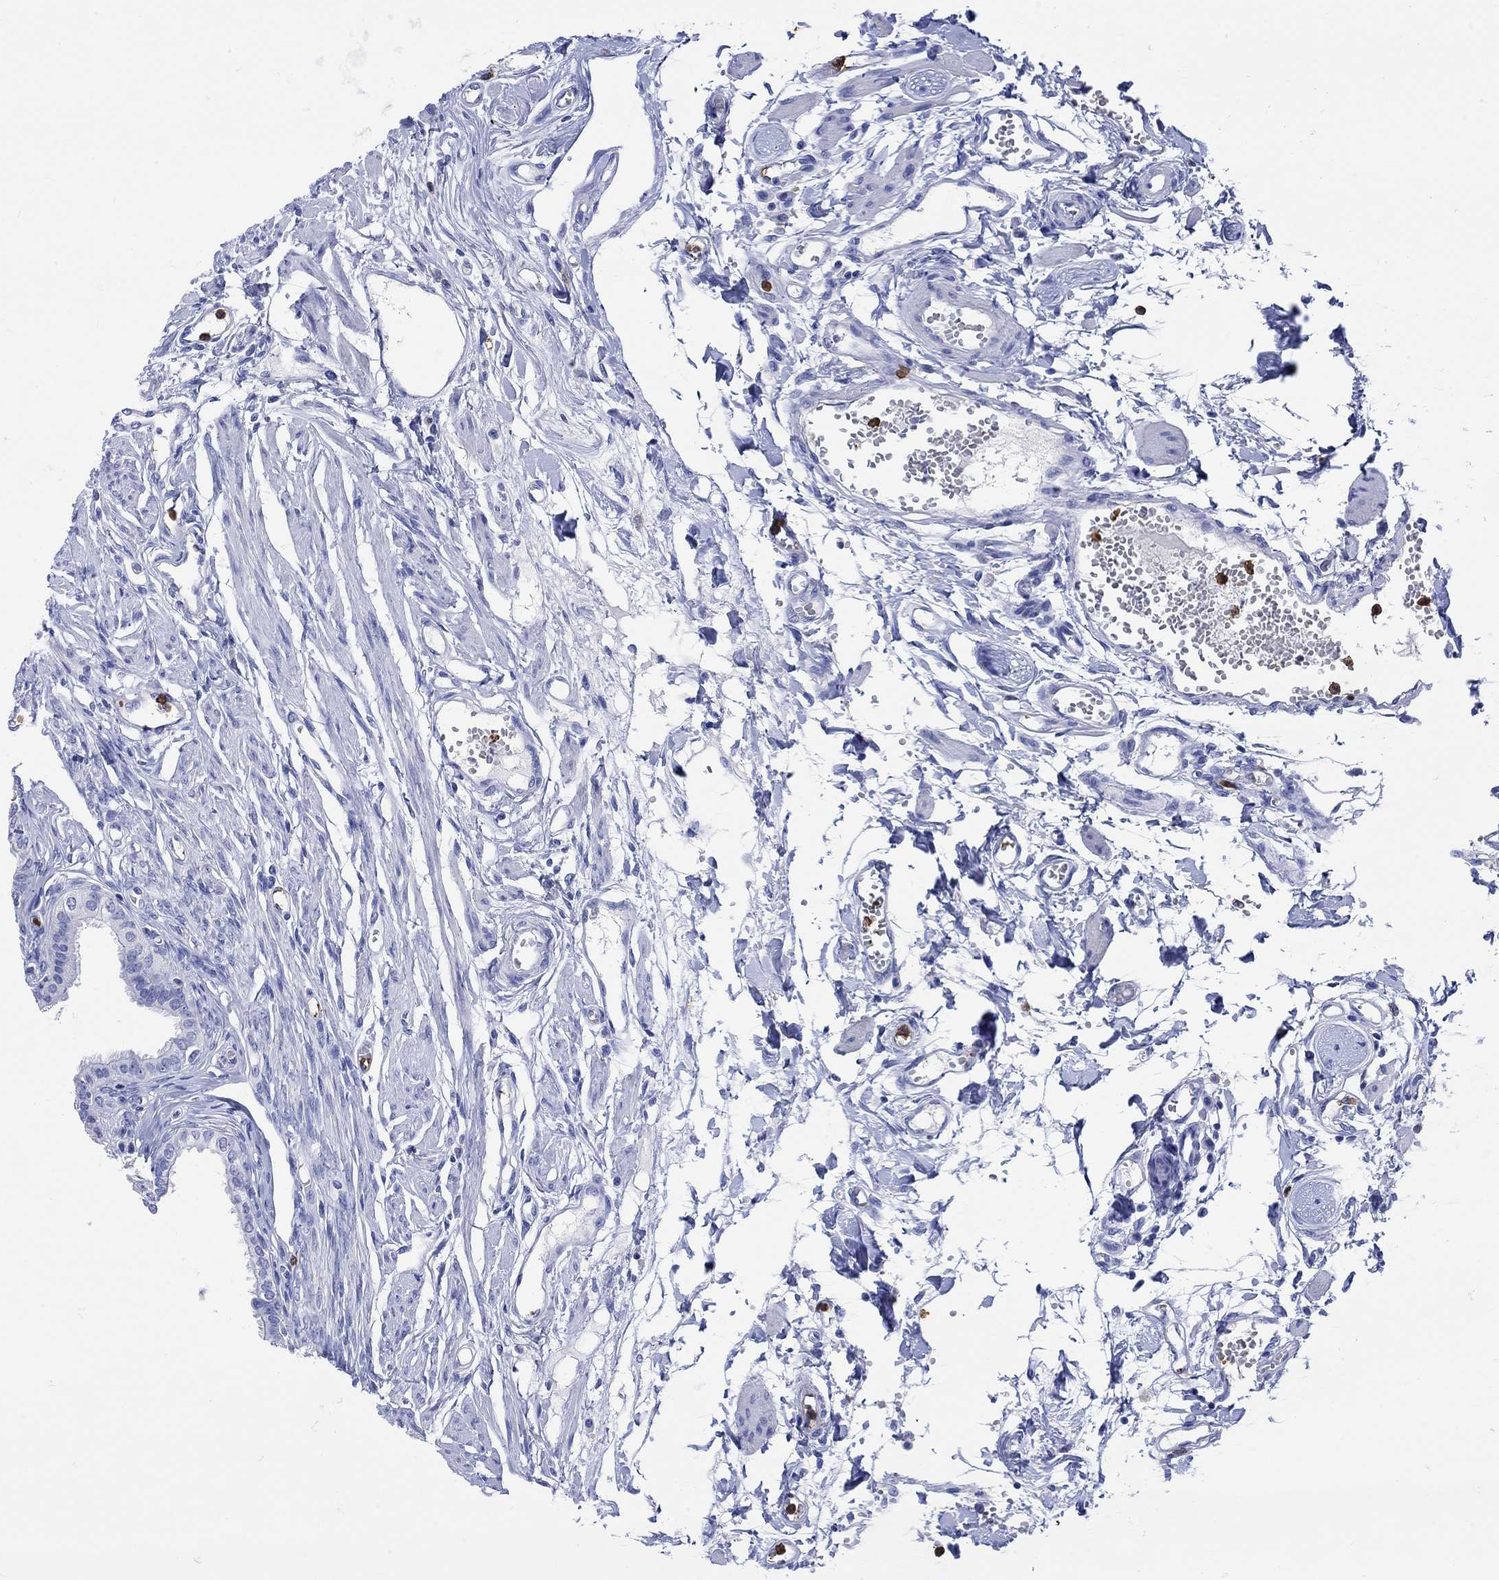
{"staining": {"intensity": "negative", "quantity": "none", "location": "none"}, "tissue": "fallopian tube", "cell_type": "Glandular cells", "image_type": "normal", "snomed": [{"axis": "morphology", "description": "Normal tissue, NOS"}, {"axis": "morphology", "description": "Carcinoma, endometroid"}, {"axis": "topography", "description": "Fallopian tube"}, {"axis": "topography", "description": "Ovary"}], "caption": "This is a image of IHC staining of unremarkable fallopian tube, which shows no positivity in glandular cells.", "gene": "LINGO3", "patient": {"sex": "female", "age": 42}}